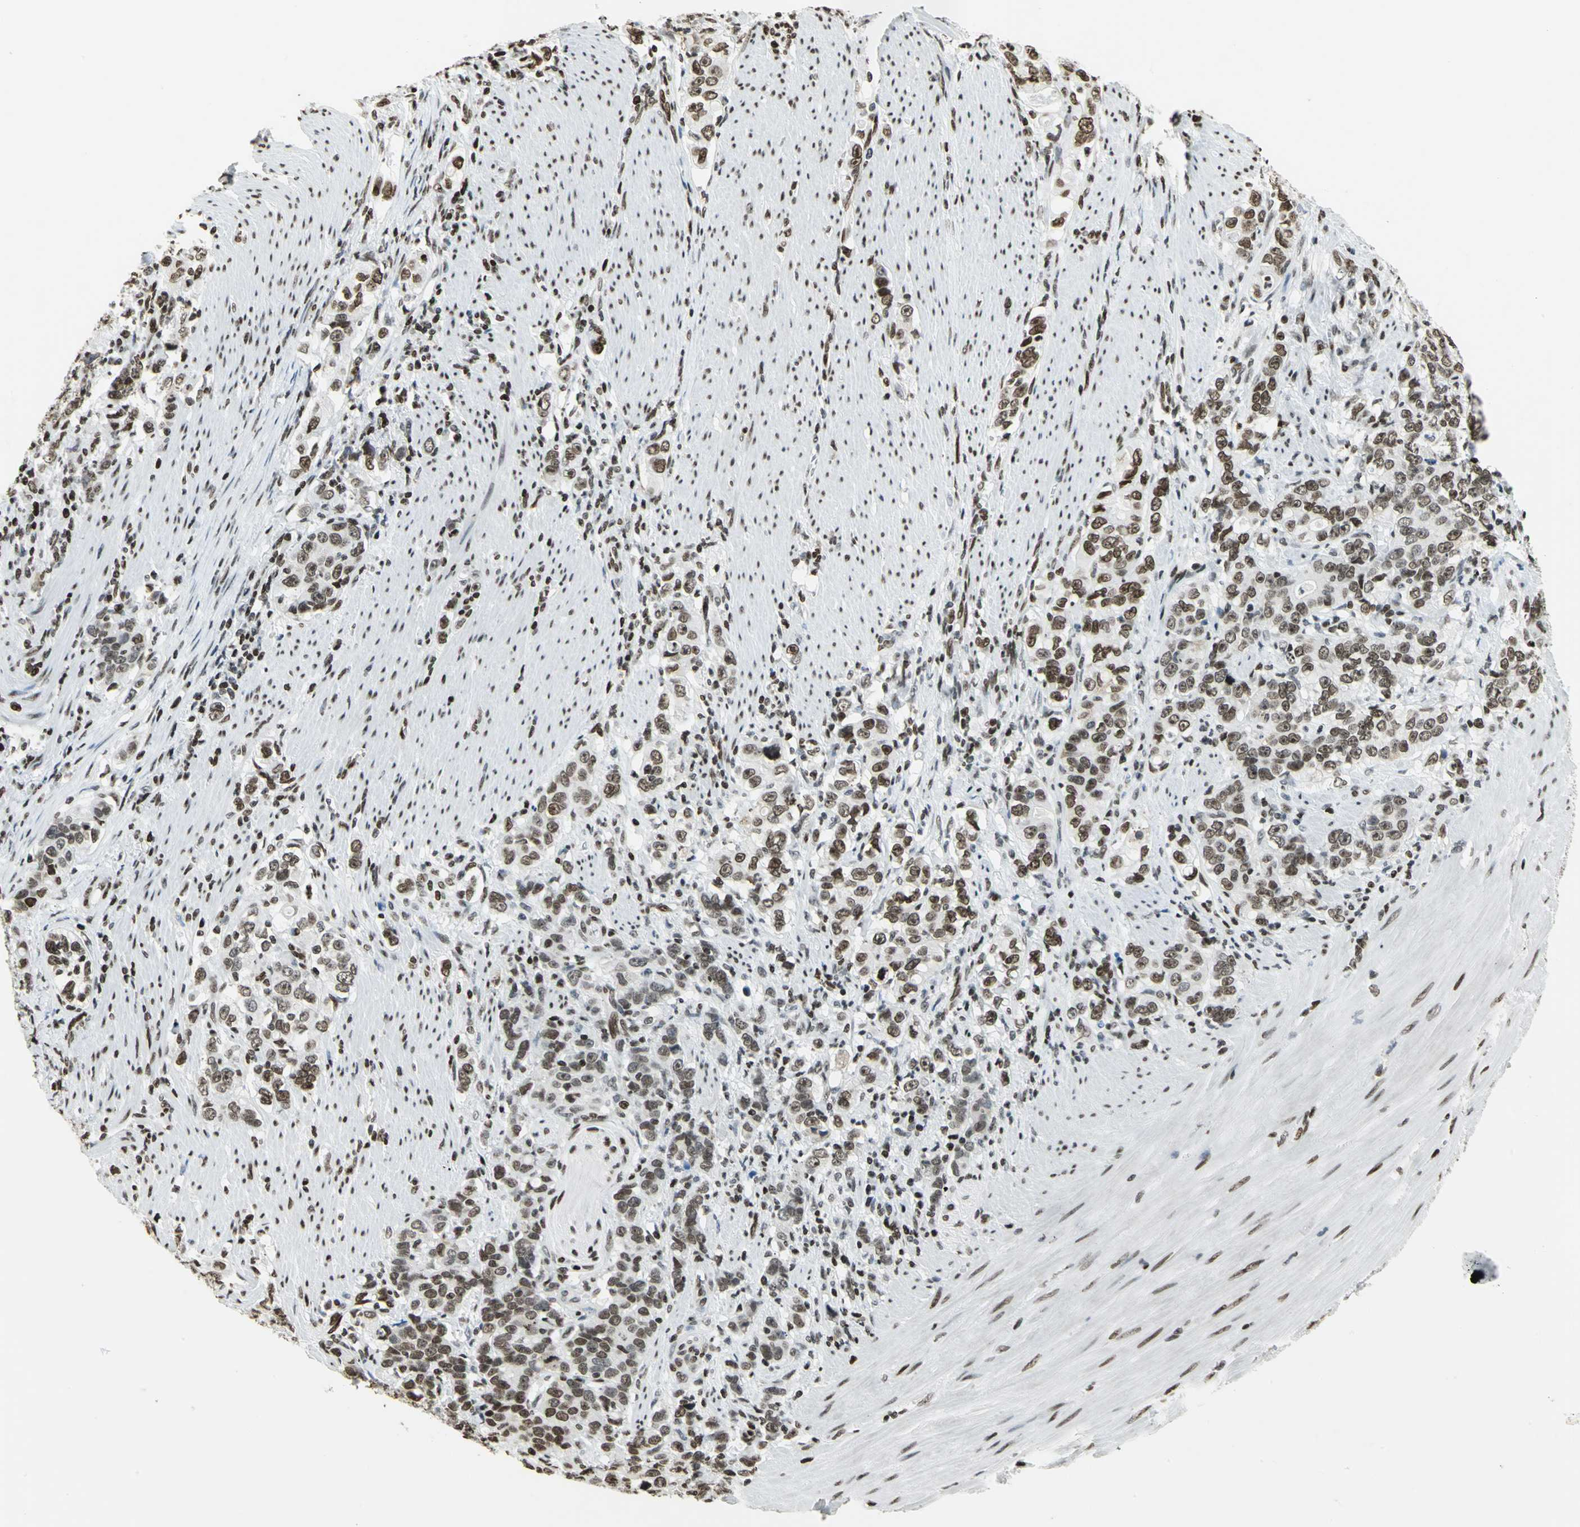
{"staining": {"intensity": "strong", "quantity": ">75%", "location": "nuclear"}, "tissue": "stomach cancer", "cell_type": "Tumor cells", "image_type": "cancer", "snomed": [{"axis": "morphology", "description": "Adenocarcinoma, NOS"}, {"axis": "topography", "description": "Stomach, lower"}], "caption": "This histopathology image reveals immunohistochemistry staining of stomach adenocarcinoma, with high strong nuclear positivity in approximately >75% of tumor cells.", "gene": "HMGB1", "patient": {"sex": "female", "age": 72}}